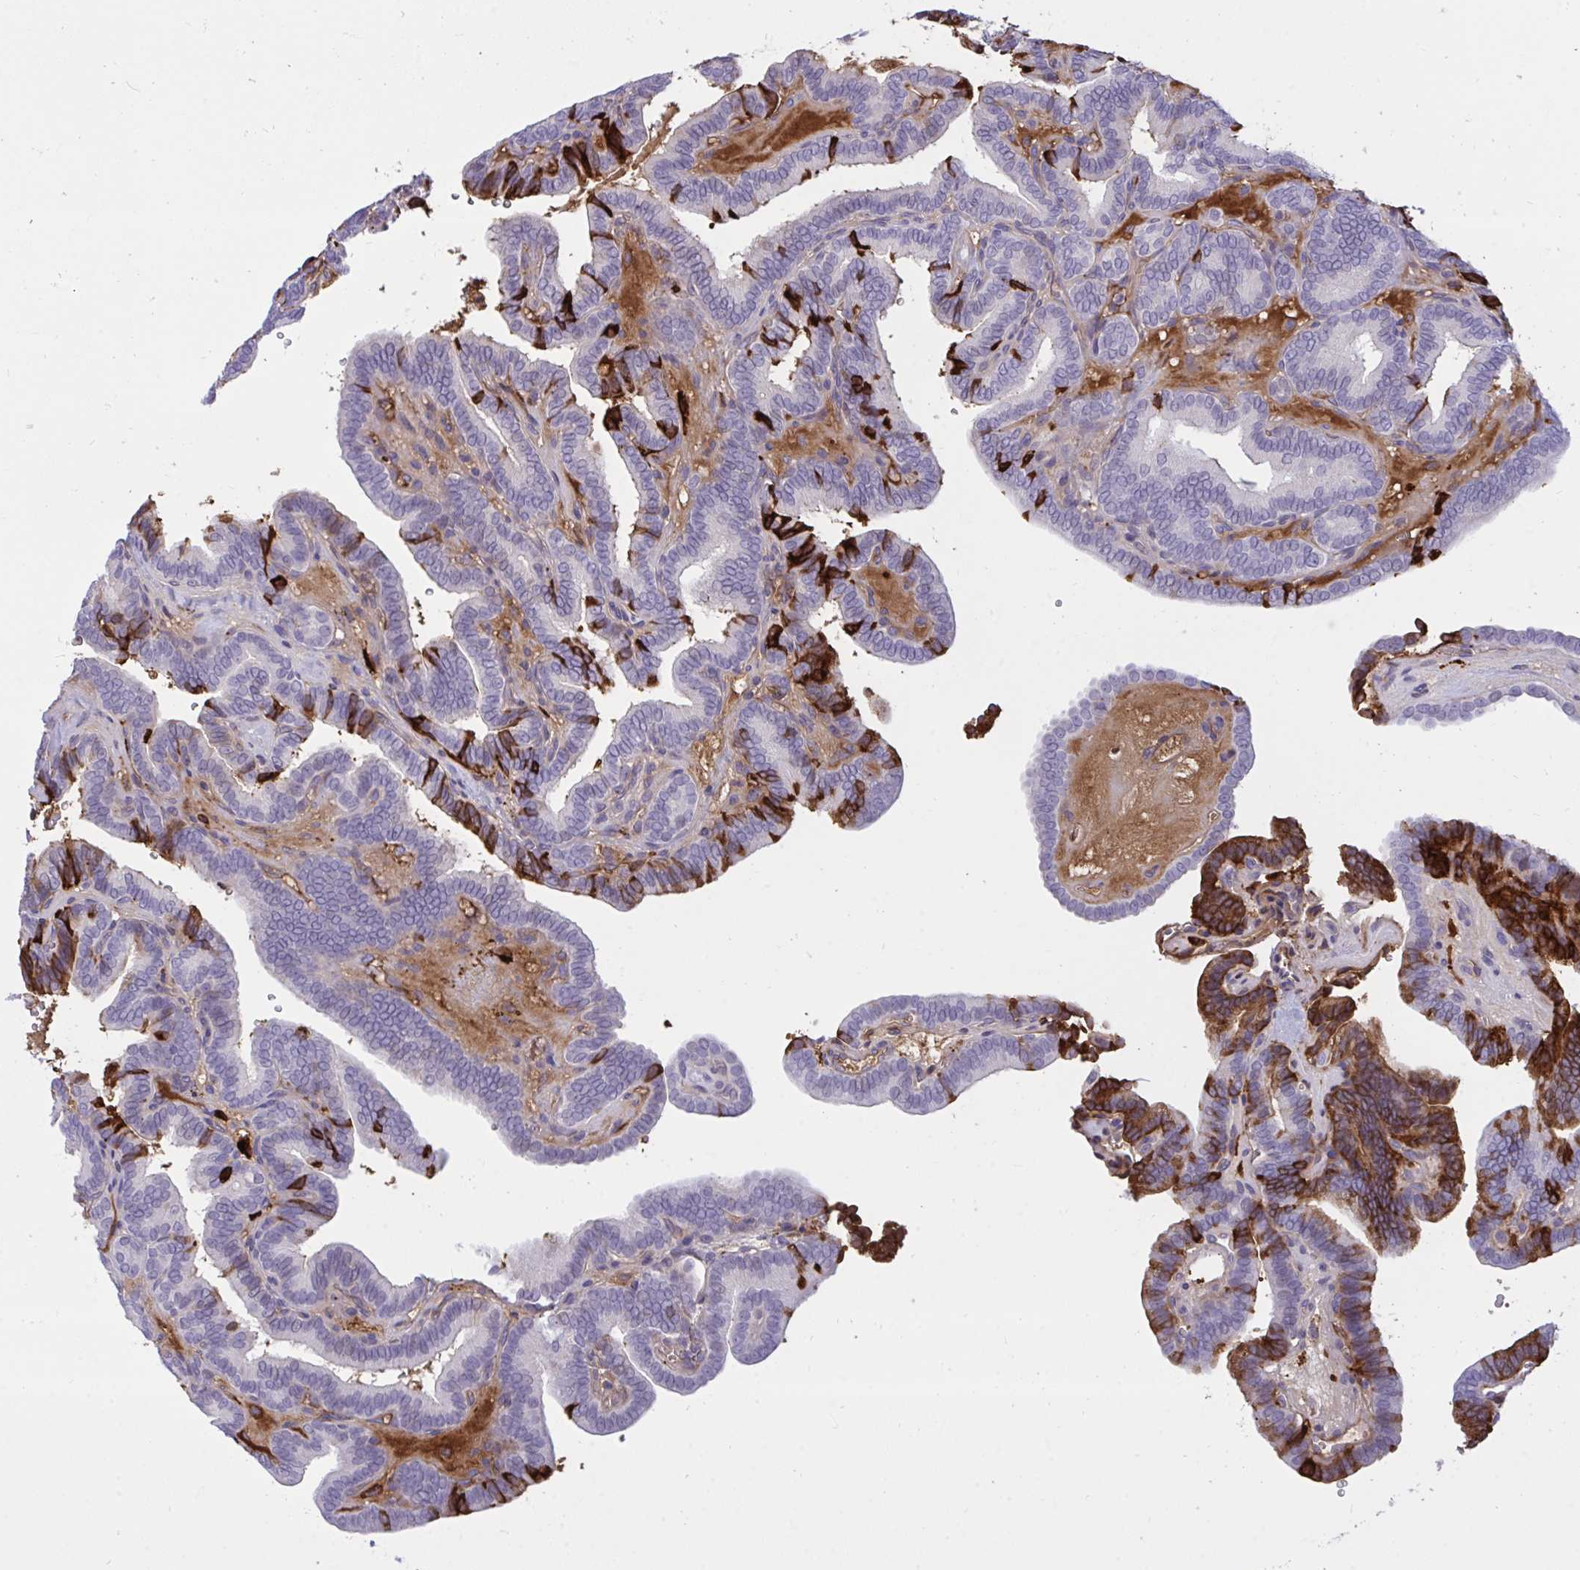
{"staining": {"intensity": "strong", "quantity": "<25%", "location": "cytoplasmic/membranous"}, "tissue": "thyroid cancer", "cell_type": "Tumor cells", "image_type": "cancer", "snomed": [{"axis": "morphology", "description": "Papillary adenocarcinoma, NOS"}, {"axis": "topography", "description": "Thyroid gland"}], "caption": "Thyroid papillary adenocarcinoma stained with immunohistochemistry (IHC) demonstrates strong cytoplasmic/membranous expression in about <25% of tumor cells.", "gene": "F2", "patient": {"sex": "female", "age": 21}}